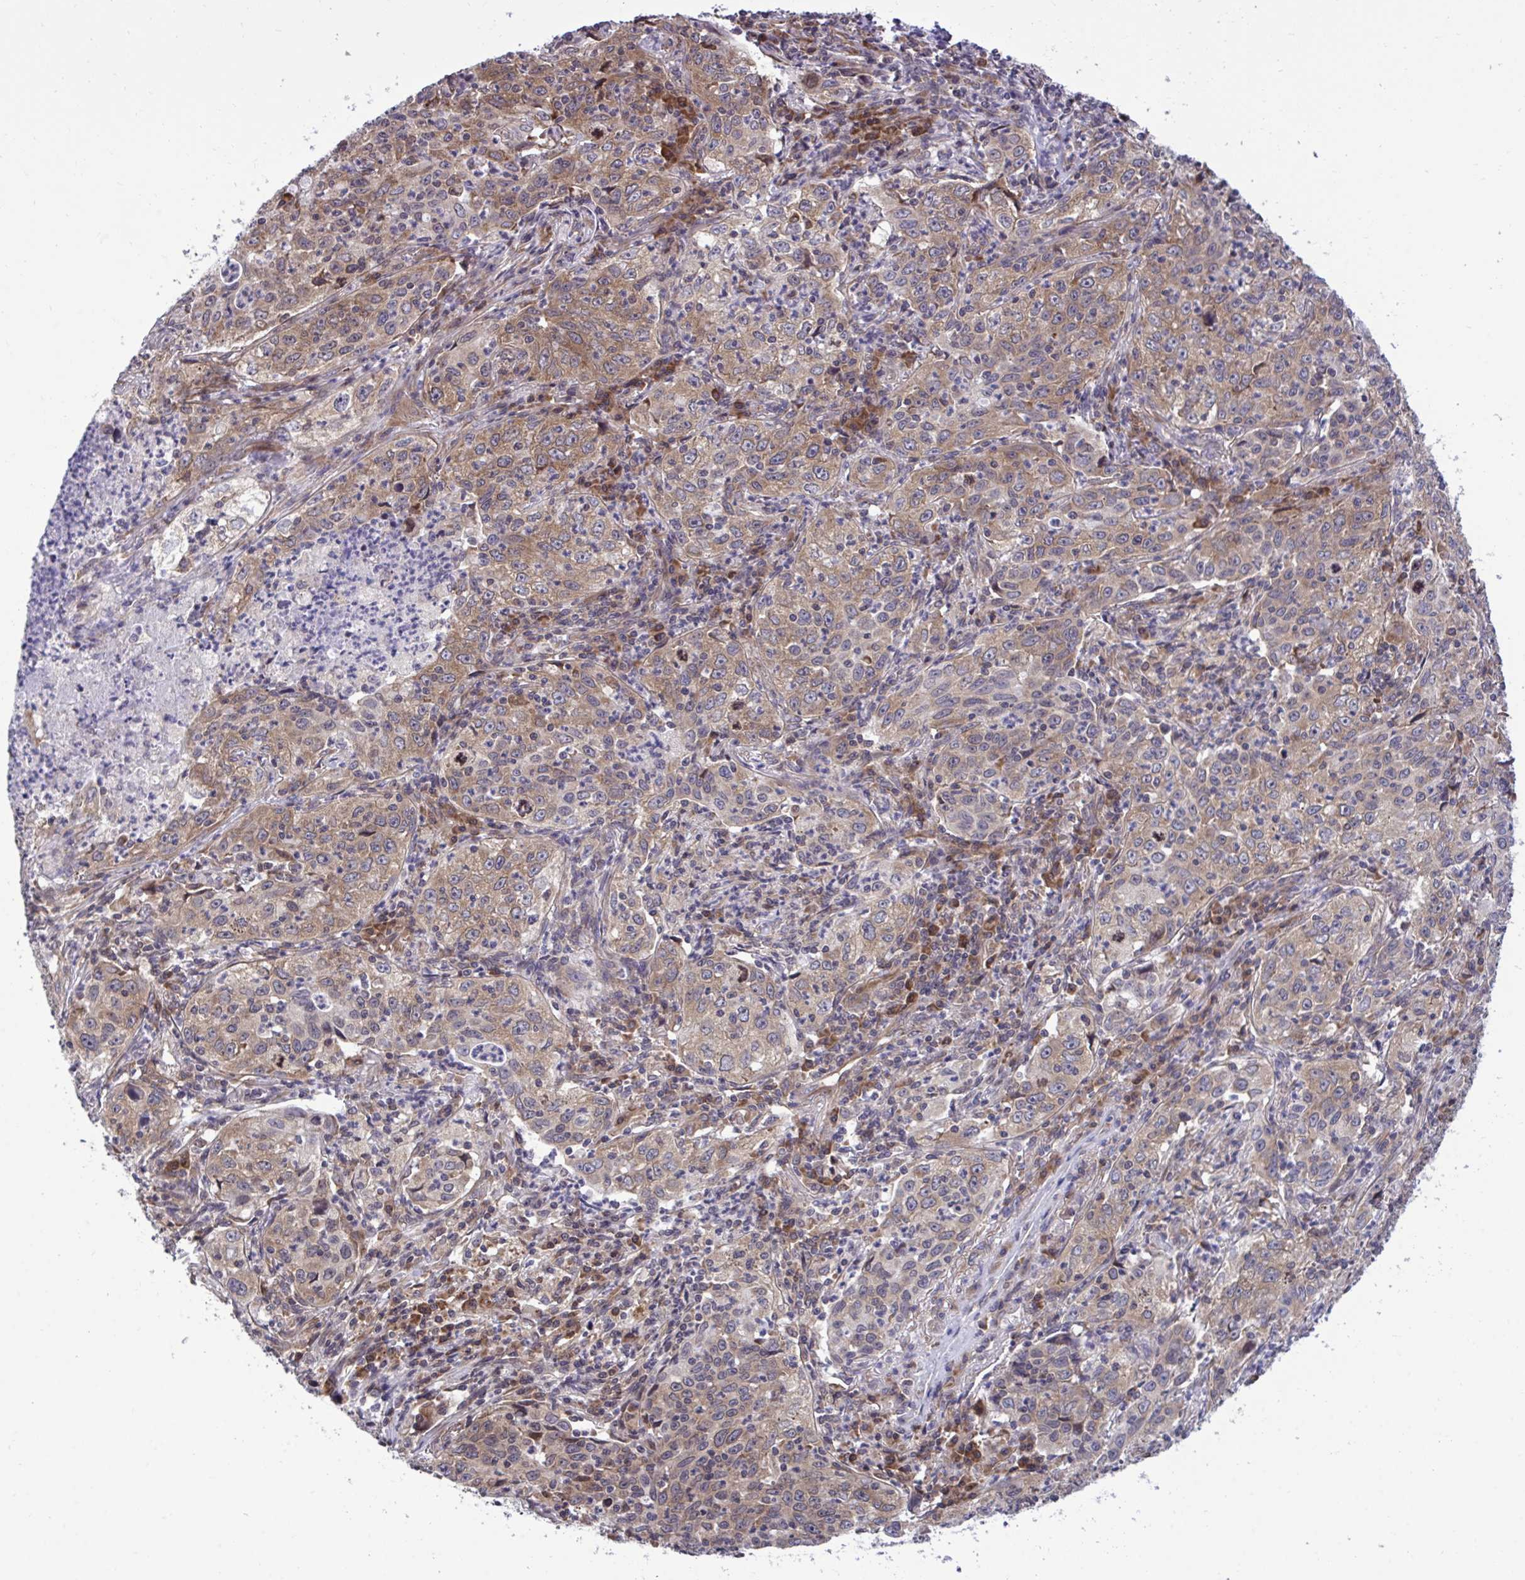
{"staining": {"intensity": "moderate", "quantity": "25%-75%", "location": "cytoplasmic/membranous"}, "tissue": "lung cancer", "cell_type": "Tumor cells", "image_type": "cancer", "snomed": [{"axis": "morphology", "description": "Squamous cell carcinoma, NOS"}, {"axis": "topography", "description": "Lung"}], "caption": "Immunohistochemistry staining of lung cancer (squamous cell carcinoma), which displays medium levels of moderate cytoplasmic/membranous staining in about 25%-75% of tumor cells indicating moderate cytoplasmic/membranous protein positivity. The staining was performed using DAB (brown) for protein detection and nuclei were counterstained in hematoxylin (blue).", "gene": "RPS15", "patient": {"sex": "male", "age": 71}}